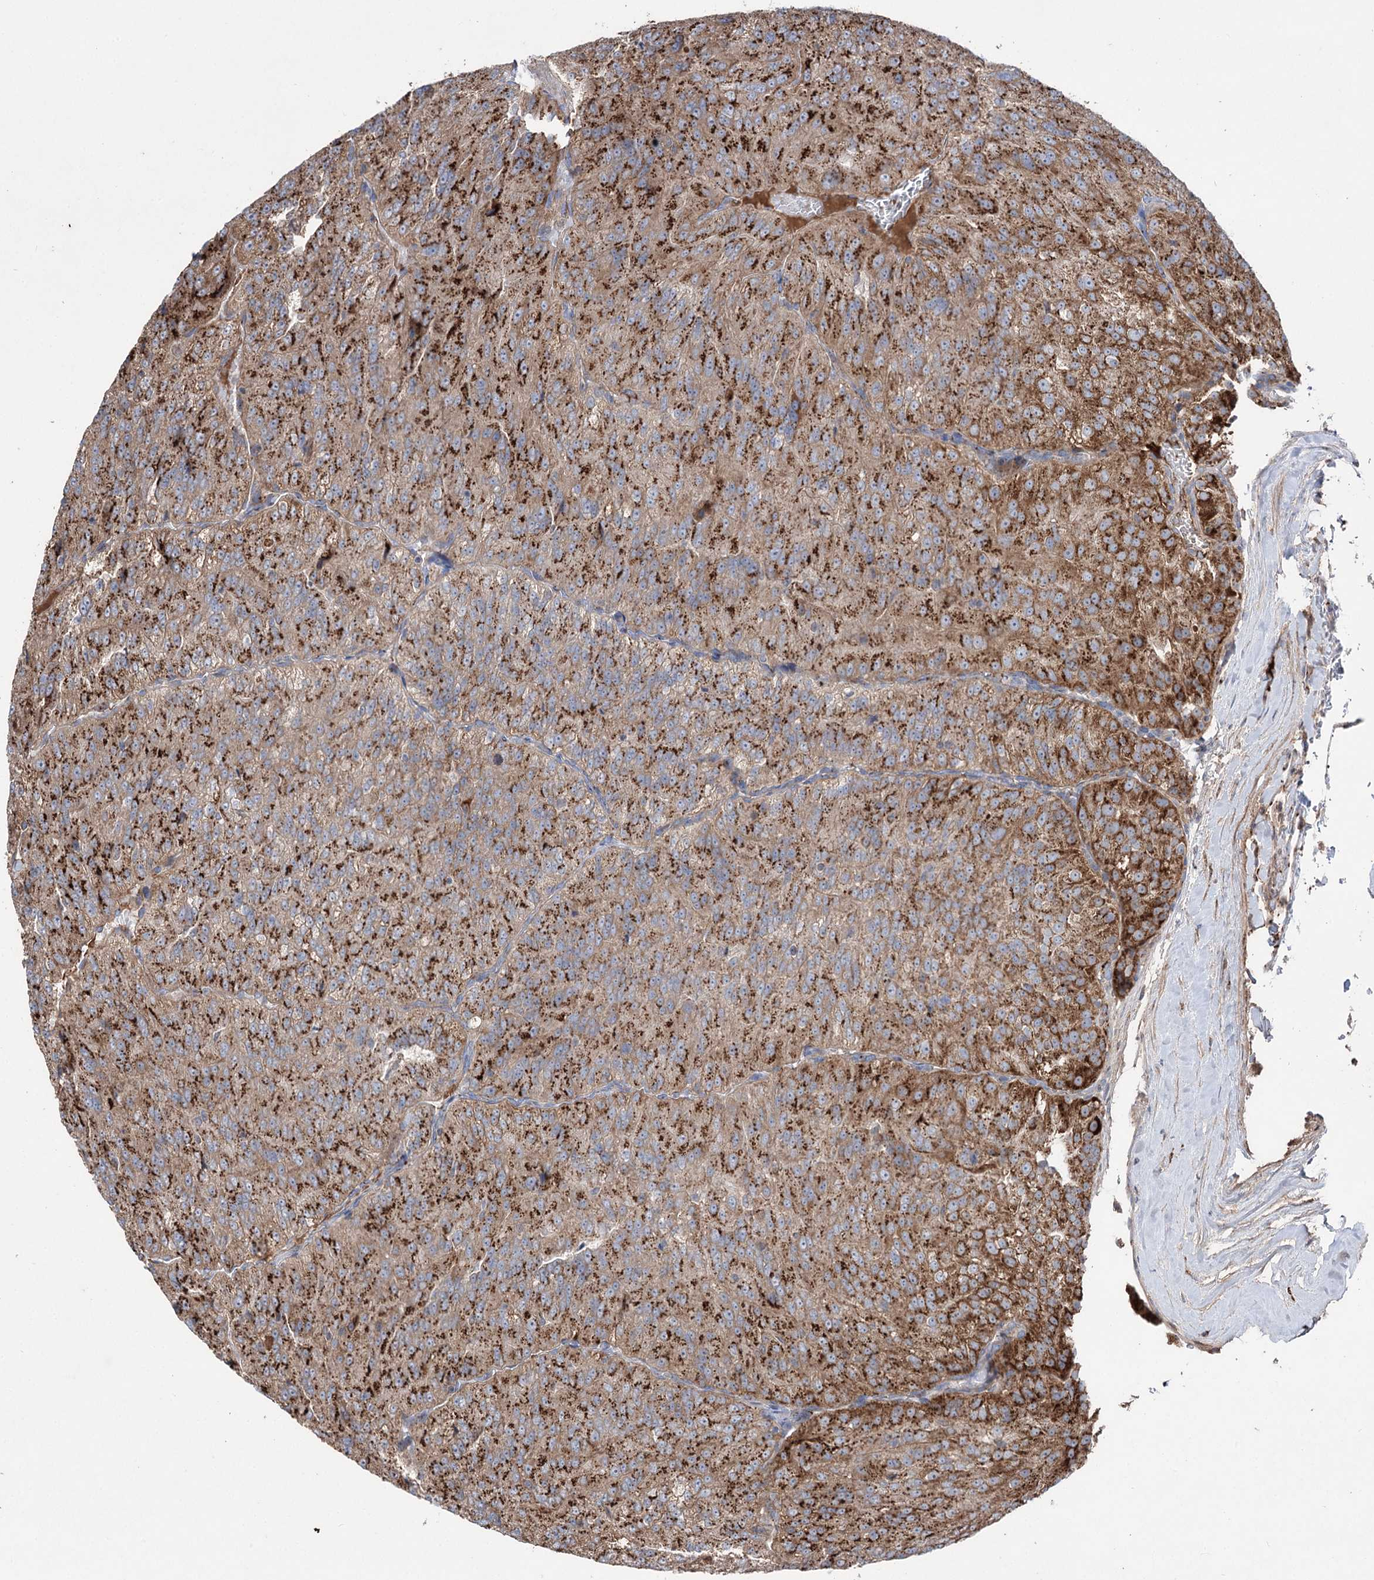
{"staining": {"intensity": "strong", "quantity": ">75%", "location": "cytoplasmic/membranous"}, "tissue": "renal cancer", "cell_type": "Tumor cells", "image_type": "cancer", "snomed": [{"axis": "morphology", "description": "Adenocarcinoma, NOS"}, {"axis": "topography", "description": "Kidney"}], "caption": "Immunohistochemistry (DAB) staining of human renal cancer (adenocarcinoma) demonstrates strong cytoplasmic/membranous protein positivity in about >75% of tumor cells. The protein of interest is stained brown, and the nuclei are stained in blue (DAB IHC with brightfield microscopy, high magnification).", "gene": "ARHGAP20", "patient": {"sex": "female", "age": 63}}